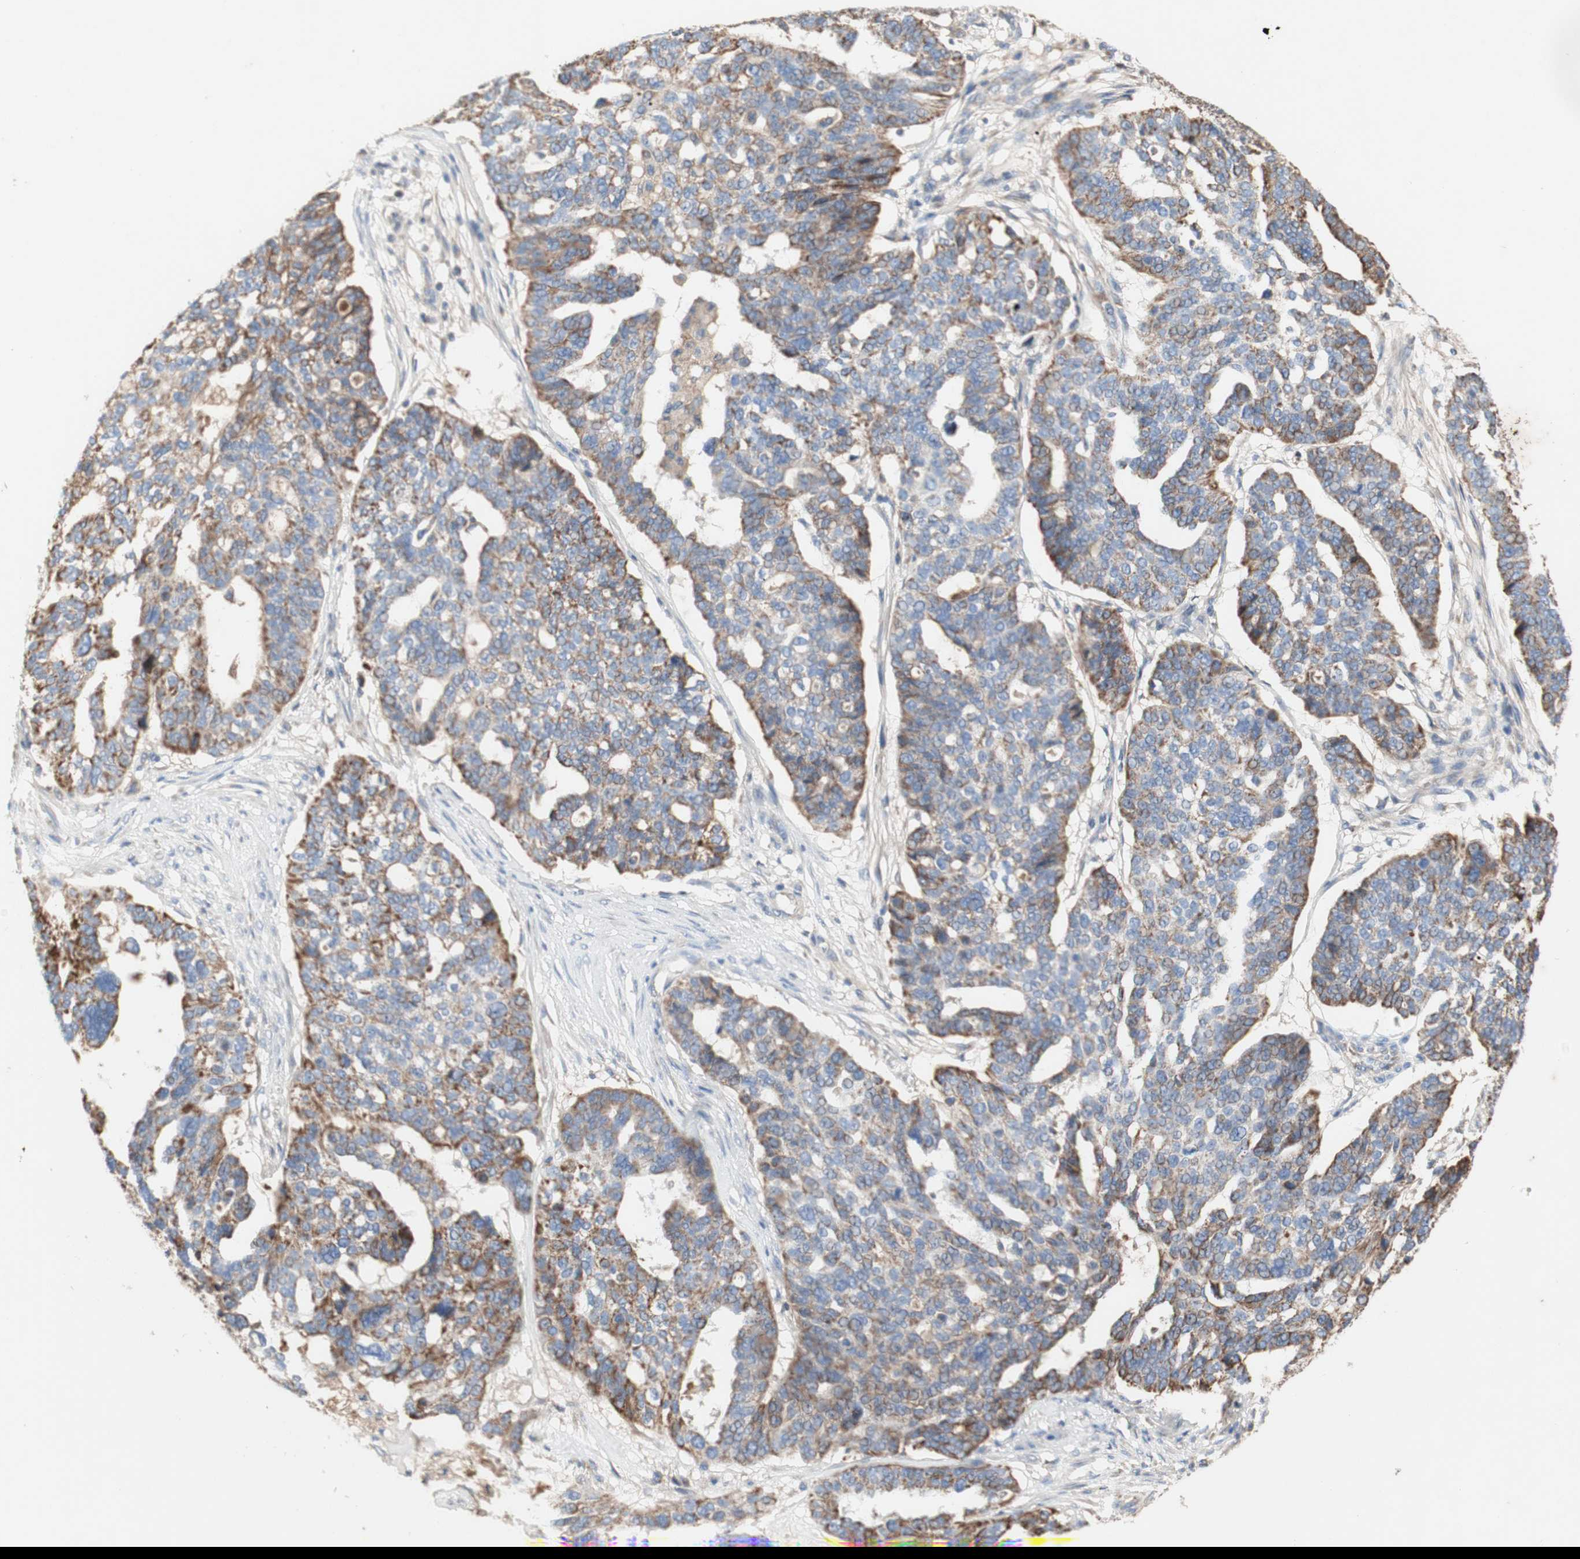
{"staining": {"intensity": "moderate", "quantity": ">75%", "location": "cytoplasmic/membranous"}, "tissue": "ovarian cancer", "cell_type": "Tumor cells", "image_type": "cancer", "snomed": [{"axis": "morphology", "description": "Cystadenocarcinoma, serous, NOS"}, {"axis": "topography", "description": "Ovary"}], "caption": "Approximately >75% of tumor cells in human serous cystadenocarcinoma (ovarian) demonstrate moderate cytoplasmic/membranous protein expression as visualized by brown immunohistochemical staining.", "gene": "SDHB", "patient": {"sex": "female", "age": 59}}